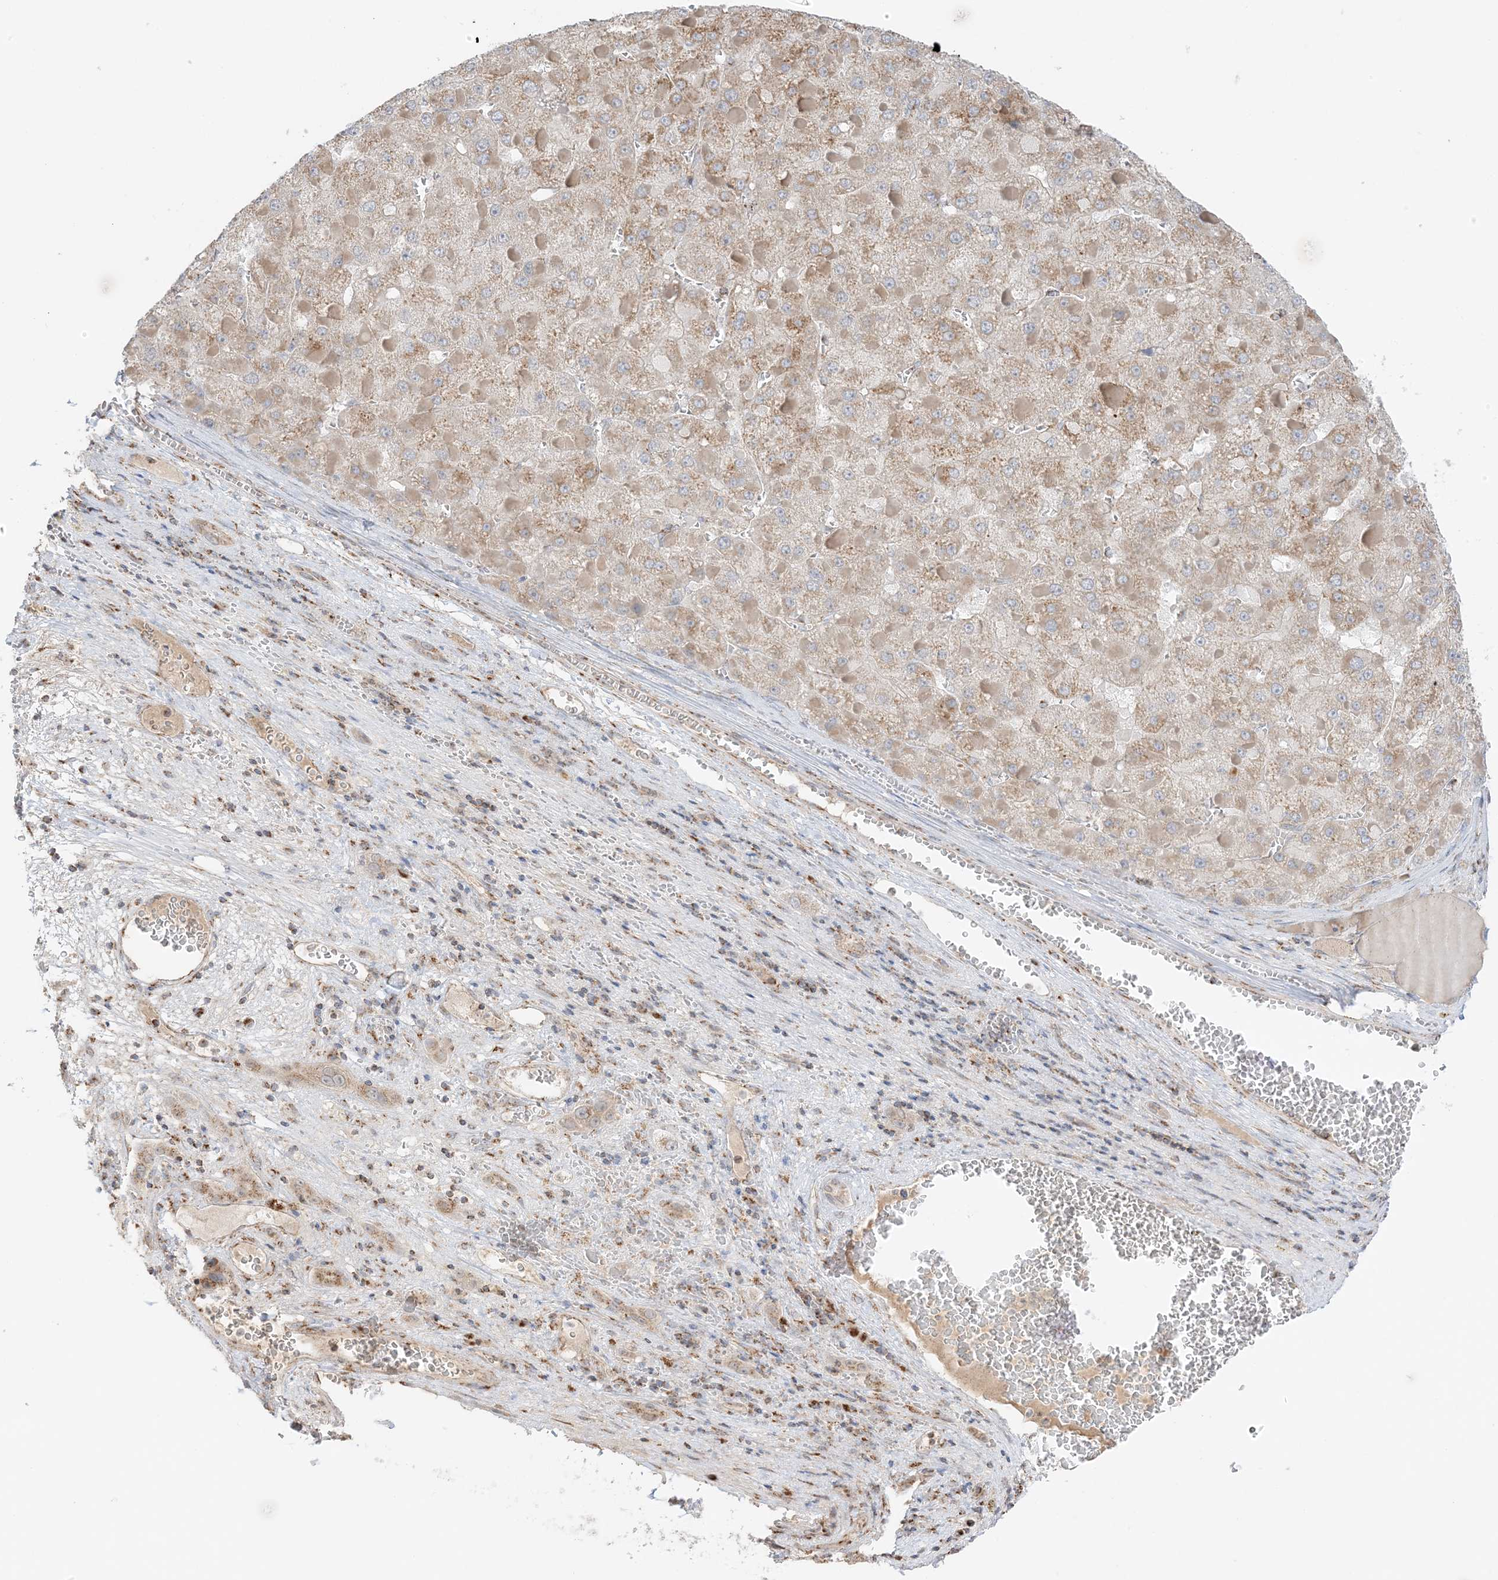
{"staining": {"intensity": "weak", "quantity": "25%-75%", "location": "cytoplasmic/membranous"}, "tissue": "liver cancer", "cell_type": "Tumor cells", "image_type": "cancer", "snomed": [{"axis": "morphology", "description": "Carcinoma, Hepatocellular, NOS"}, {"axis": "topography", "description": "Liver"}], "caption": "There is low levels of weak cytoplasmic/membranous positivity in tumor cells of liver cancer, as demonstrated by immunohistochemical staining (brown color).", "gene": "SLC25A12", "patient": {"sex": "female", "age": 73}}